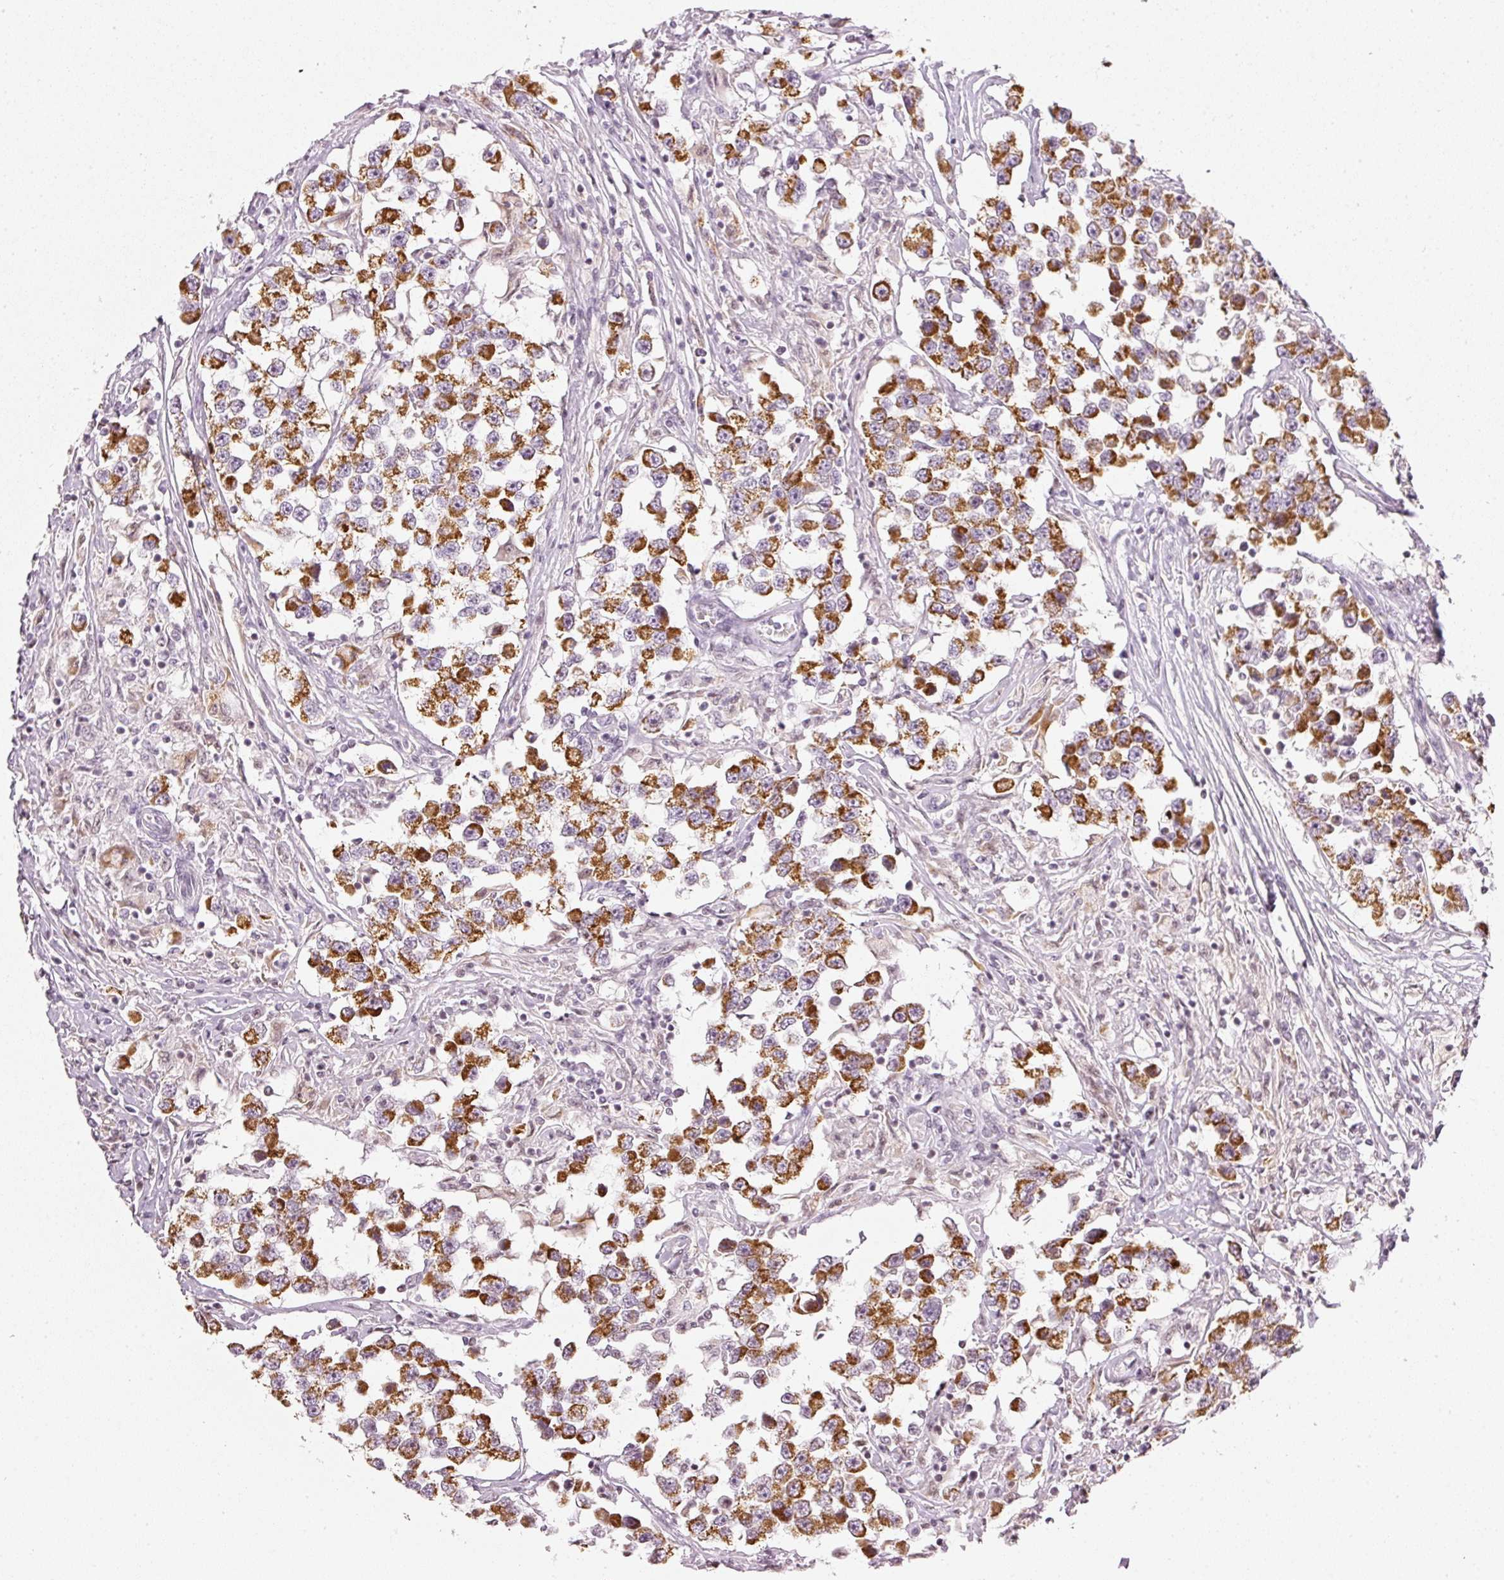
{"staining": {"intensity": "strong", "quantity": ">75%", "location": "cytoplasmic/membranous"}, "tissue": "testis cancer", "cell_type": "Tumor cells", "image_type": "cancer", "snomed": [{"axis": "morphology", "description": "Seminoma, NOS"}, {"axis": "topography", "description": "Testis"}], "caption": "Brown immunohistochemical staining in human testis seminoma displays strong cytoplasmic/membranous staining in approximately >75% of tumor cells.", "gene": "NRDE2", "patient": {"sex": "male", "age": 46}}